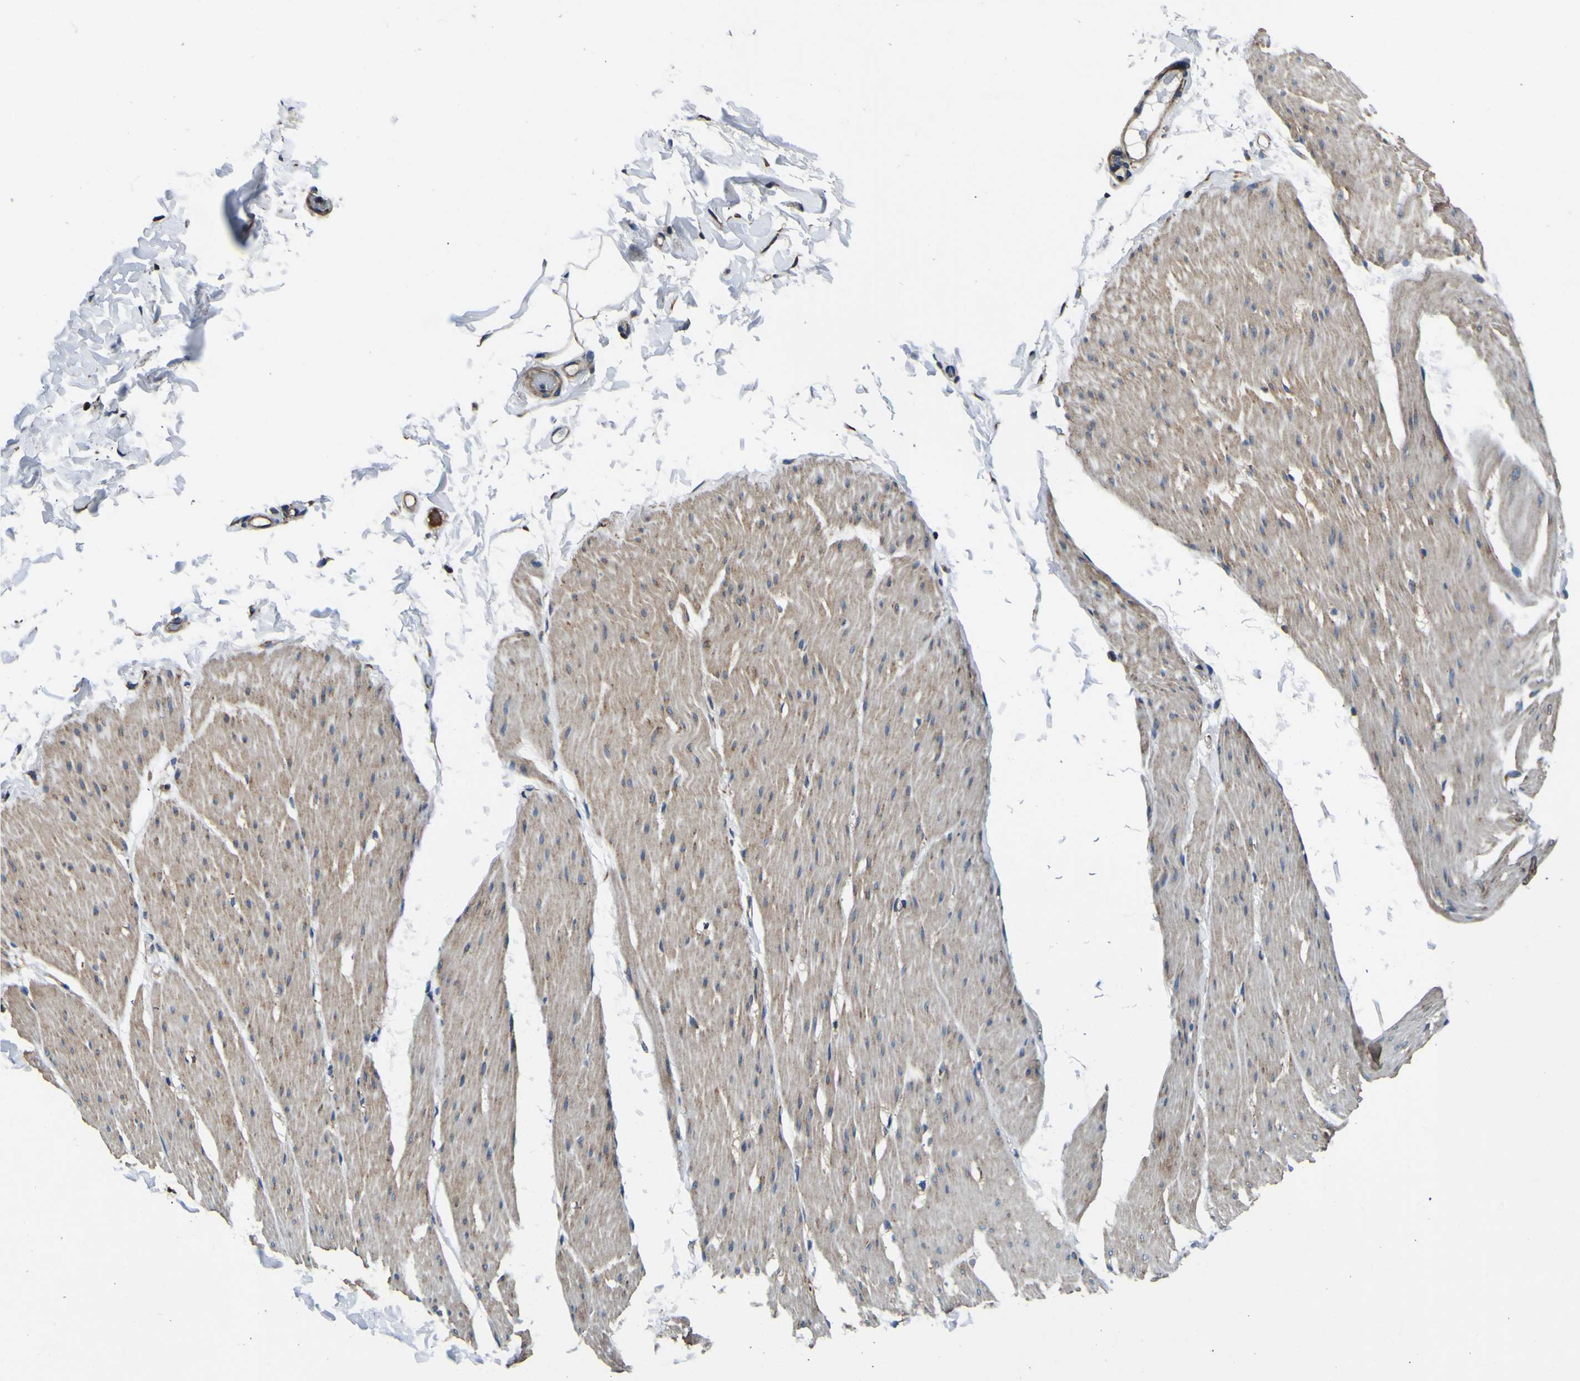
{"staining": {"intensity": "weak", "quantity": ">75%", "location": "cytoplasmic/membranous"}, "tissue": "smooth muscle", "cell_type": "Smooth muscle cells", "image_type": "normal", "snomed": [{"axis": "morphology", "description": "Normal tissue, NOS"}, {"axis": "topography", "description": "Smooth muscle"}, {"axis": "topography", "description": "Colon"}], "caption": "Benign smooth muscle demonstrates weak cytoplasmic/membranous positivity in about >75% of smooth muscle cells, visualized by immunohistochemistry. (Stains: DAB (3,3'-diaminobenzidine) in brown, nuclei in blue, Microscopy: brightfield microscopy at high magnification).", "gene": "INPP5A", "patient": {"sex": "male", "age": 67}}